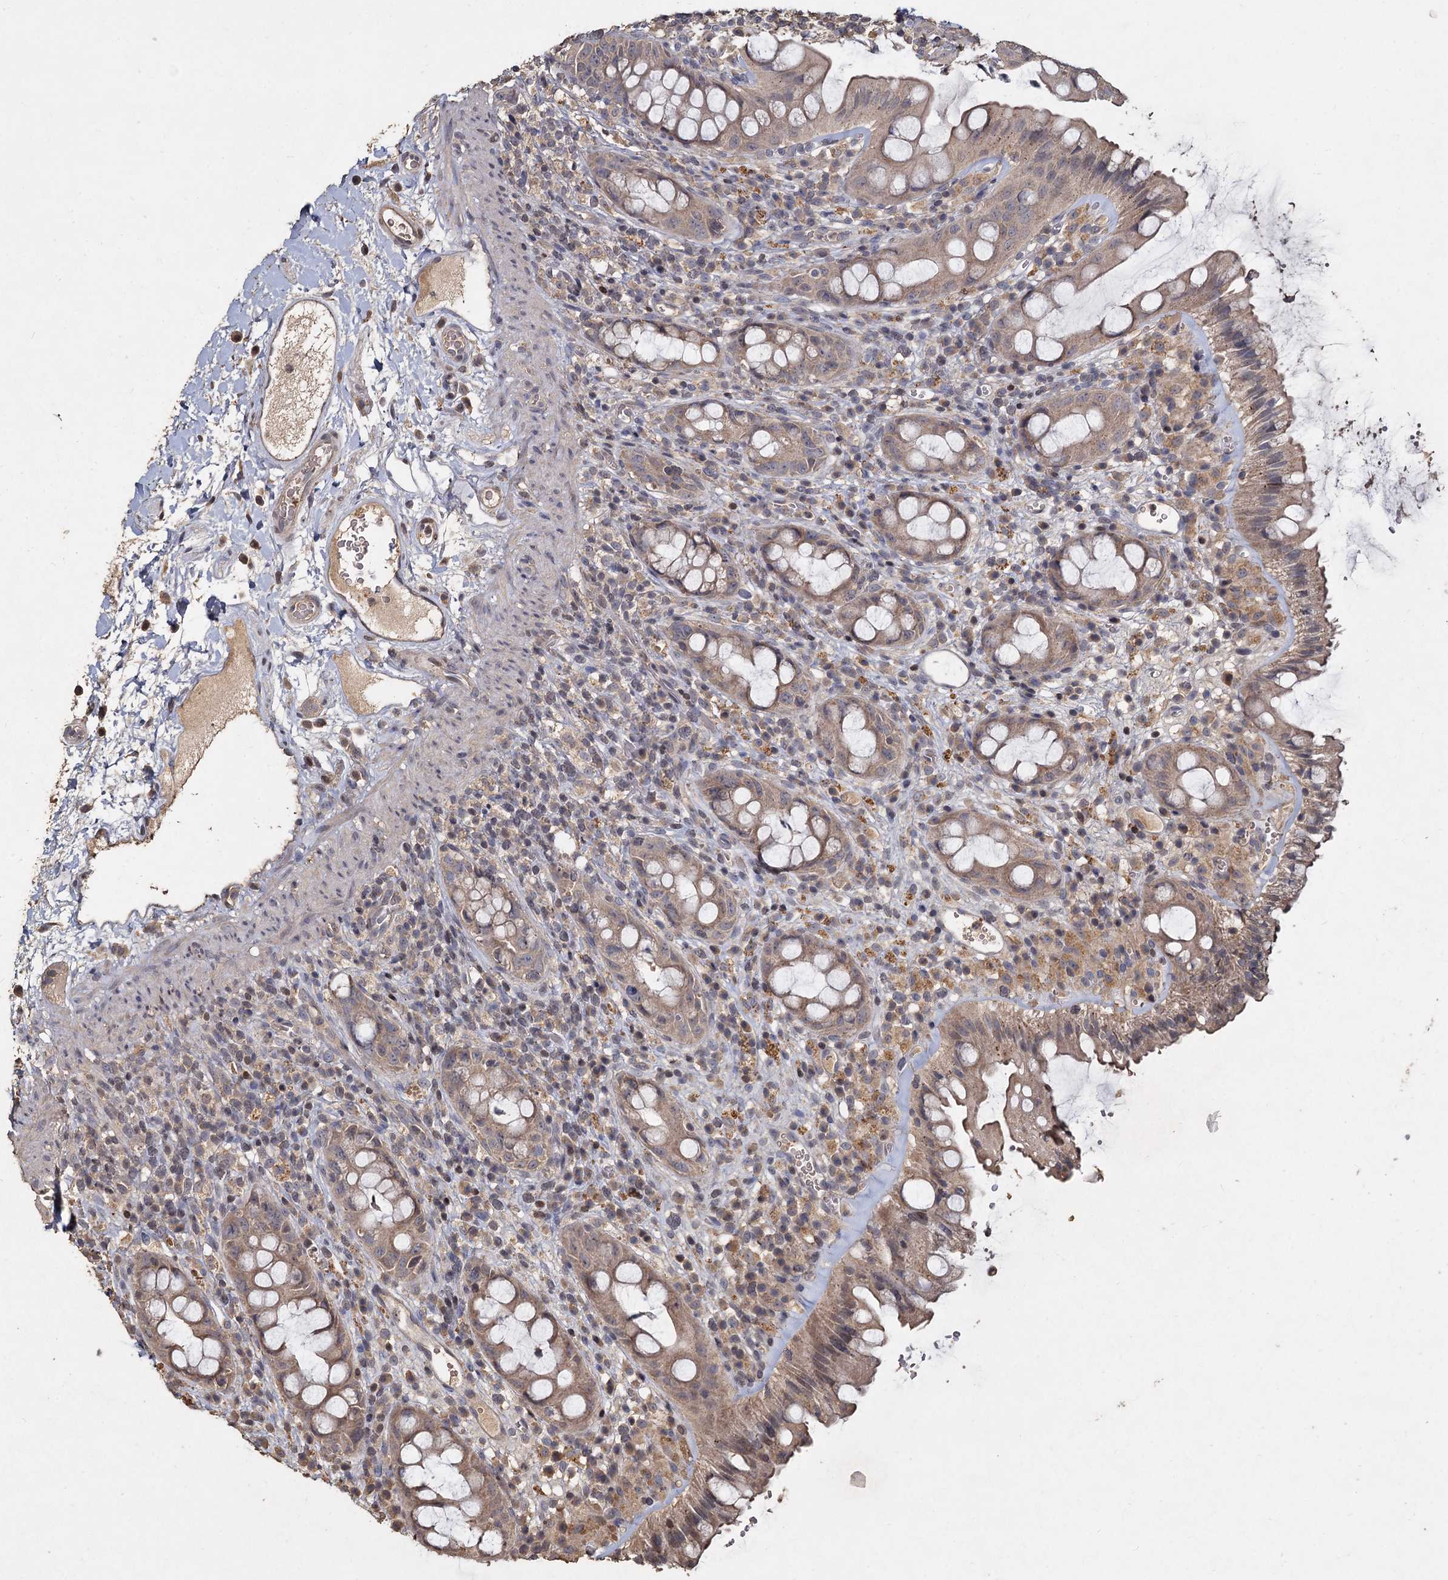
{"staining": {"intensity": "weak", "quantity": "<25%", "location": "cytoplasmic/membranous"}, "tissue": "rectum", "cell_type": "Glandular cells", "image_type": "normal", "snomed": [{"axis": "morphology", "description": "Normal tissue, NOS"}, {"axis": "topography", "description": "Rectum"}], "caption": "Glandular cells are negative for brown protein staining in benign rectum. (DAB (3,3'-diaminobenzidine) immunohistochemistry (IHC) with hematoxylin counter stain).", "gene": "CCDC61", "patient": {"sex": "female", "age": 57}}